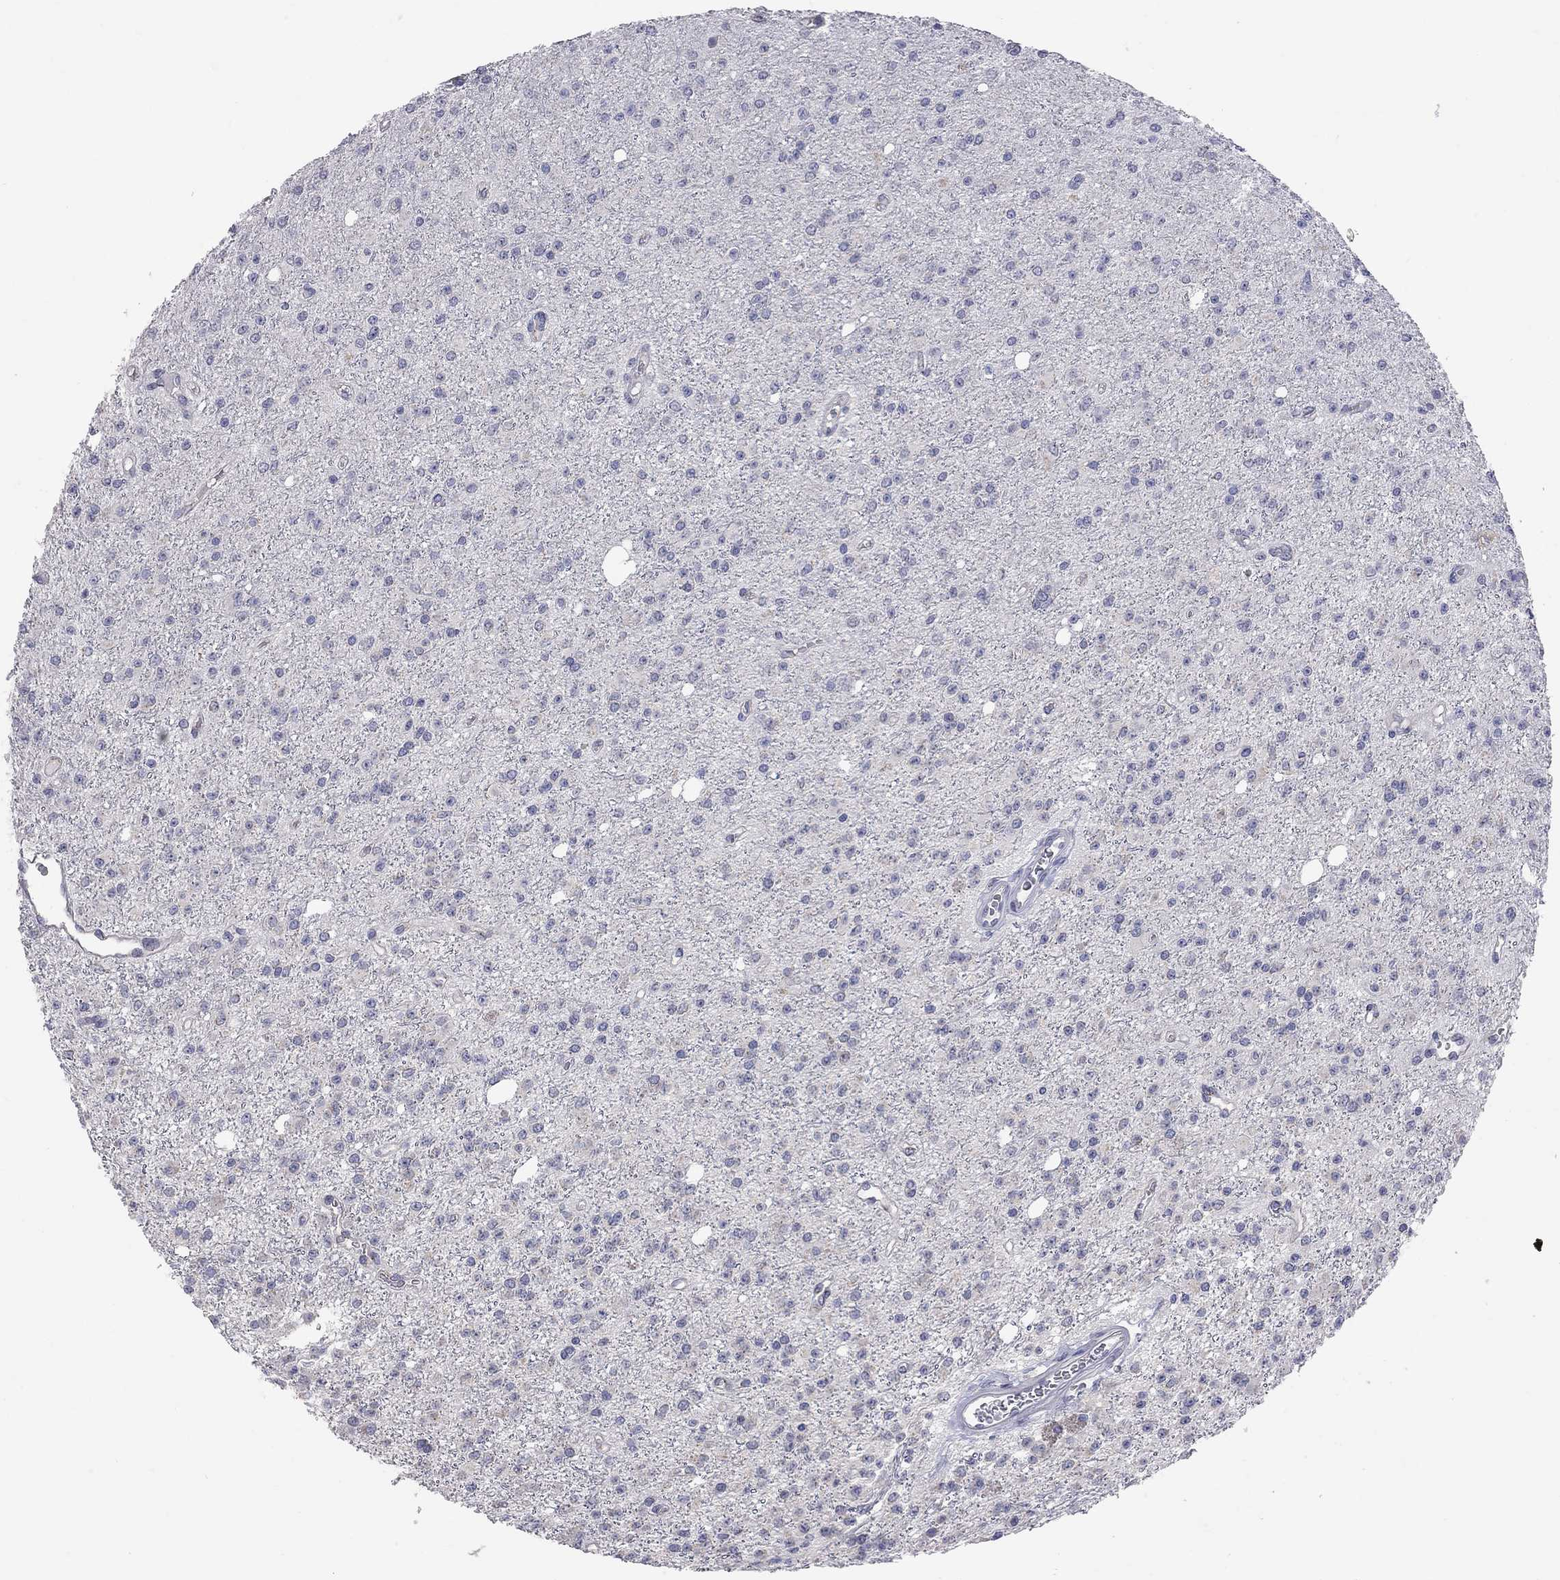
{"staining": {"intensity": "negative", "quantity": "none", "location": "none"}, "tissue": "glioma", "cell_type": "Tumor cells", "image_type": "cancer", "snomed": [{"axis": "morphology", "description": "Glioma, malignant, Low grade"}, {"axis": "topography", "description": "Brain"}], "caption": "High power microscopy histopathology image of an immunohistochemistry (IHC) histopathology image of glioma, revealing no significant positivity in tumor cells.", "gene": "OPRK1", "patient": {"sex": "female", "age": 45}}